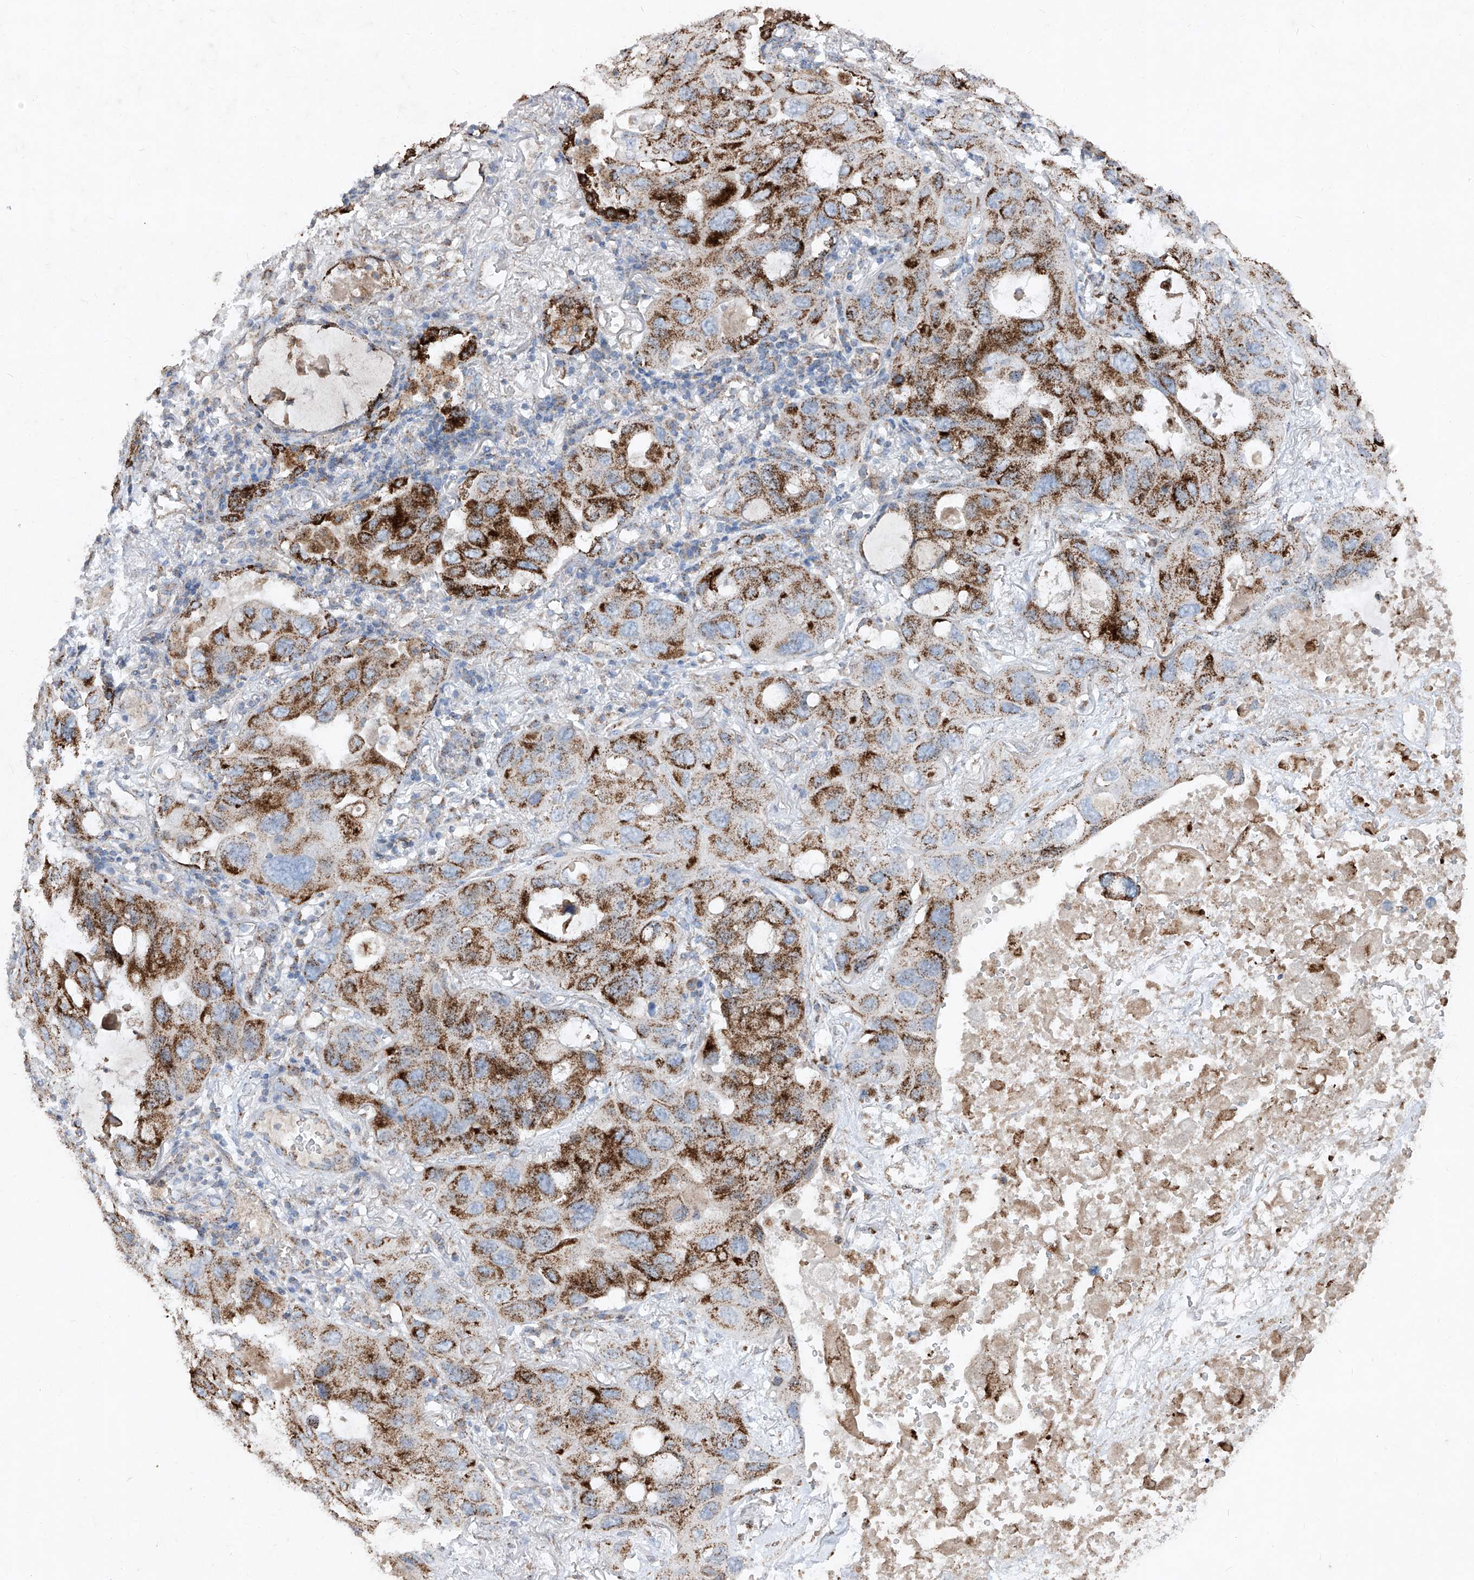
{"staining": {"intensity": "strong", "quantity": ">75%", "location": "cytoplasmic/membranous"}, "tissue": "lung cancer", "cell_type": "Tumor cells", "image_type": "cancer", "snomed": [{"axis": "morphology", "description": "Squamous cell carcinoma, NOS"}, {"axis": "topography", "description": "Lung"}], "caption": "This photomicrograph demonstrates immunohistochemistry (IHC) staining of lung squamous cell carcinoma, with high strong cytoplasmic/membranous expression in approximately >75% of tumor cells.", "gene": "ABCD3", "patient": {"sex": "female", "age": 73}}